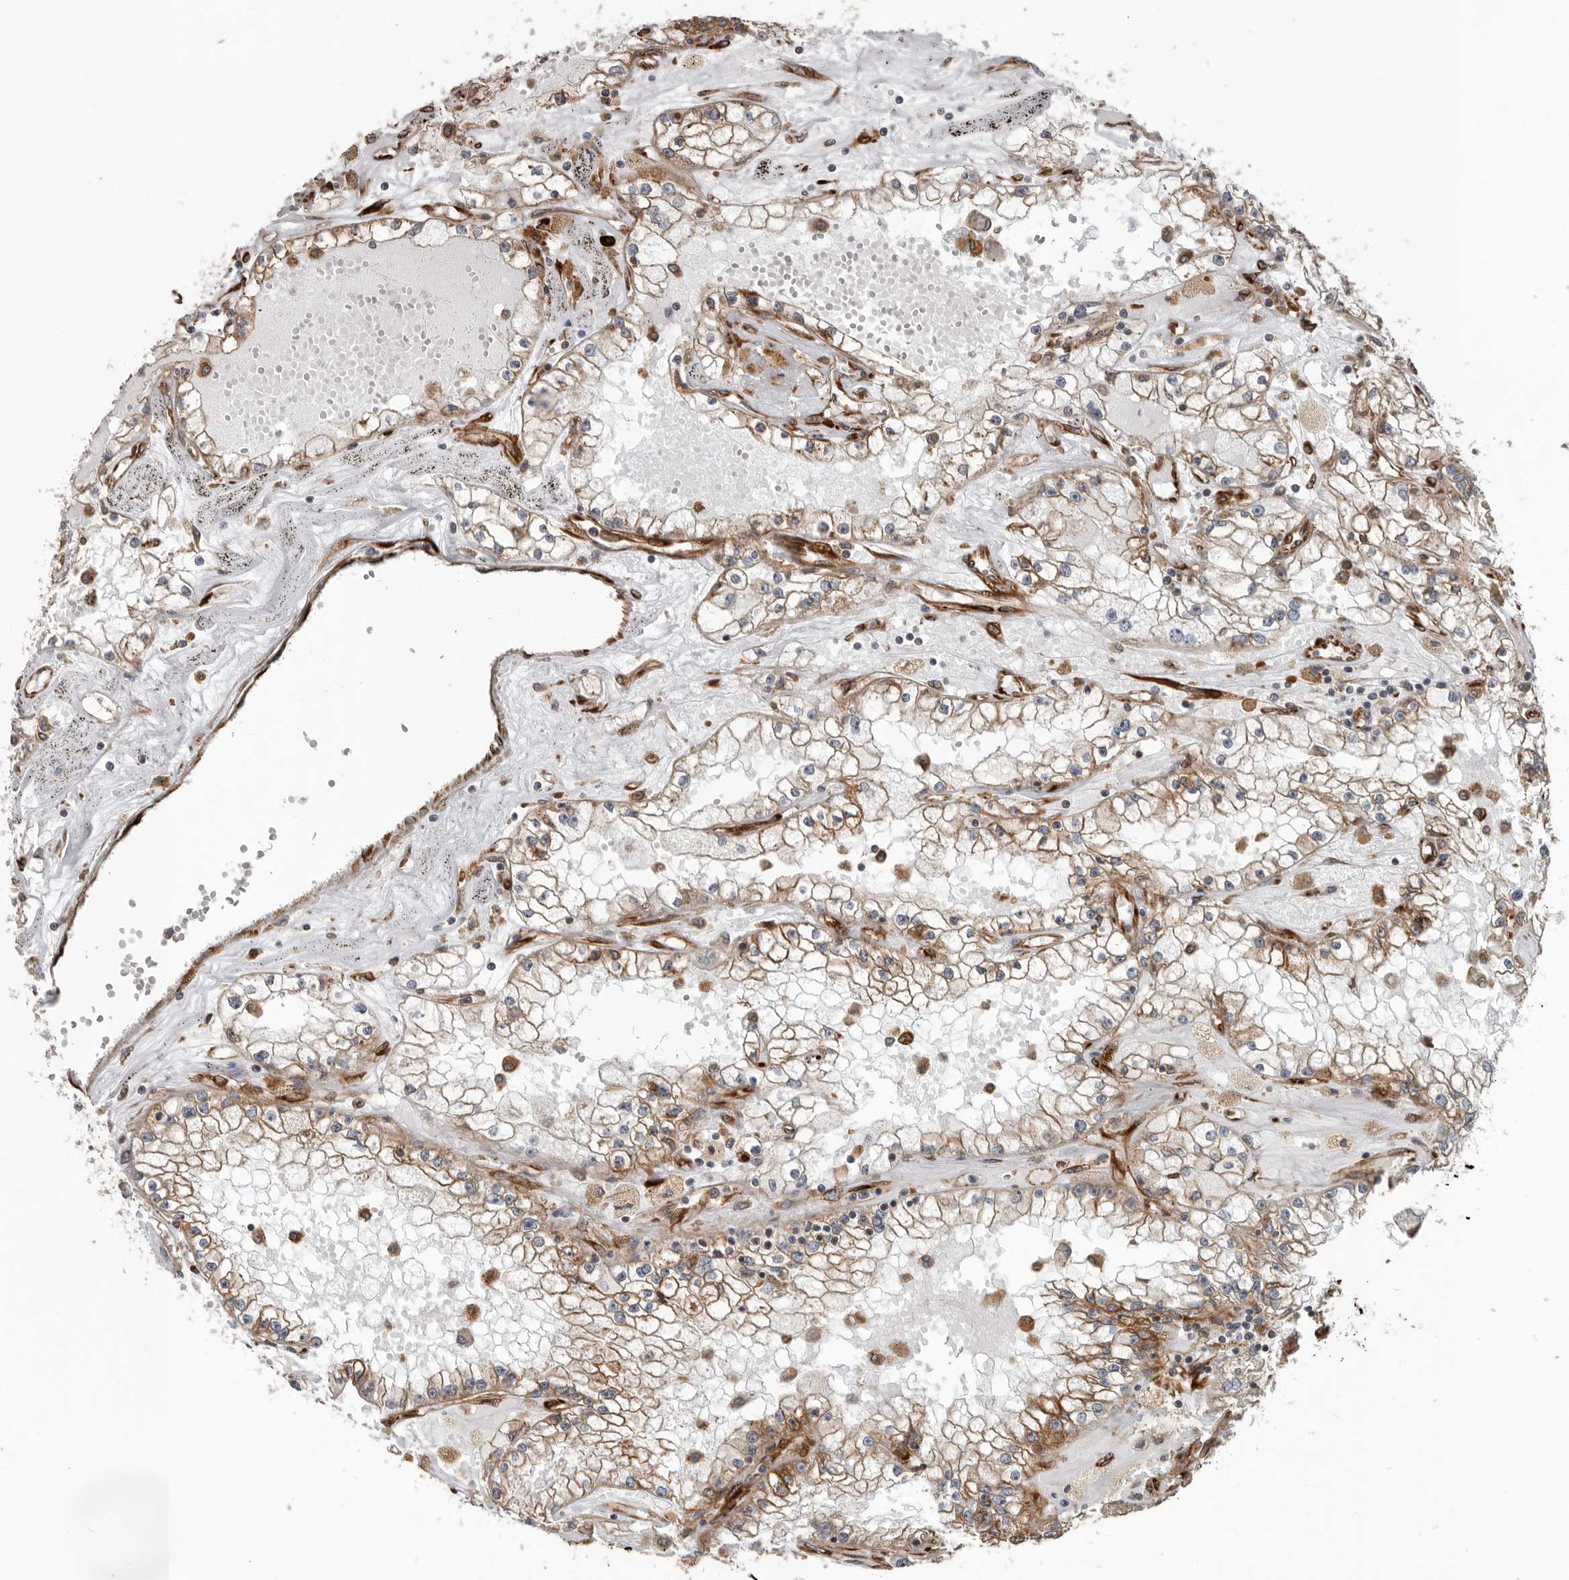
{"staining": {"intensity": "moderate", "quantity": ">75%", "location": "cytoplasmic/membranous"}, "tissue": "renal cancer", "cell_type": "Tumor cells", "image_type": "cancer", "snomed": [{"axis": "morphology", "description": "Adenocarcinoma, NOS"}, {"axis": "topography", "description": "Kidney"}], "caption": "This is an image of IHC staining of renal cancer, which shows moderate positivity in the cytoplasmic/membranous of tumor cells.", "gene": "CEP350", "patient": {"sex": "male", "age": 56}}